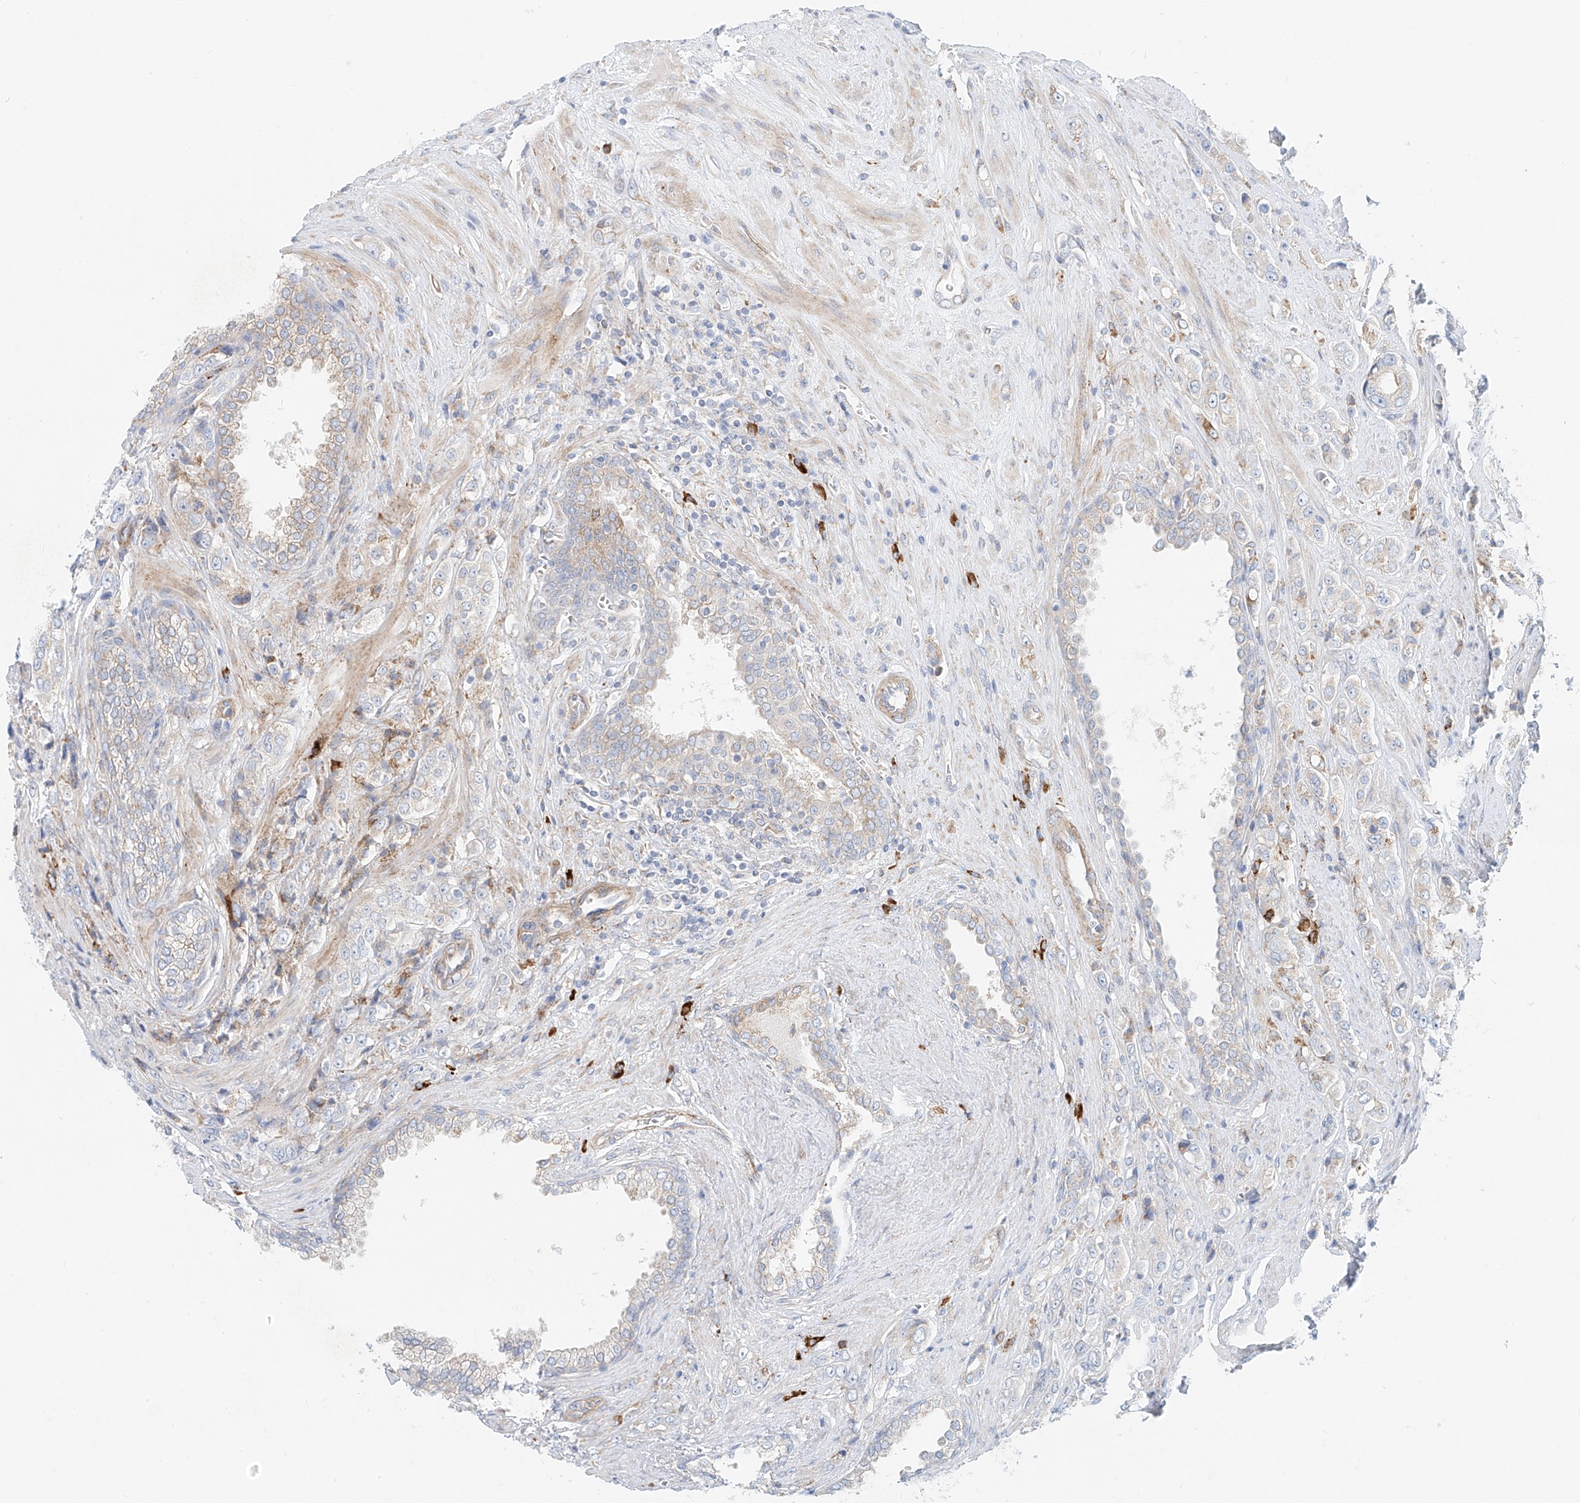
{"staining": {"intensity": "negative", "quantity": "none", "location": "none"}, "tissue": "prostate cancer", "cell_type": "Tumor cells", "image_type": "cancer", "snomed": [{"axis": "morphology", "description": "Adenocarcinoma, High grade"}, {"axis": "topography", "description": "Prostate"}], "caption": "Photomicrograph shows no significant protein positivity in tumor cells of prostate cancer (high-grade adenocarcinoma).", "gene": "EIPR1", "patient": {"sex": "male", "age": 61}}